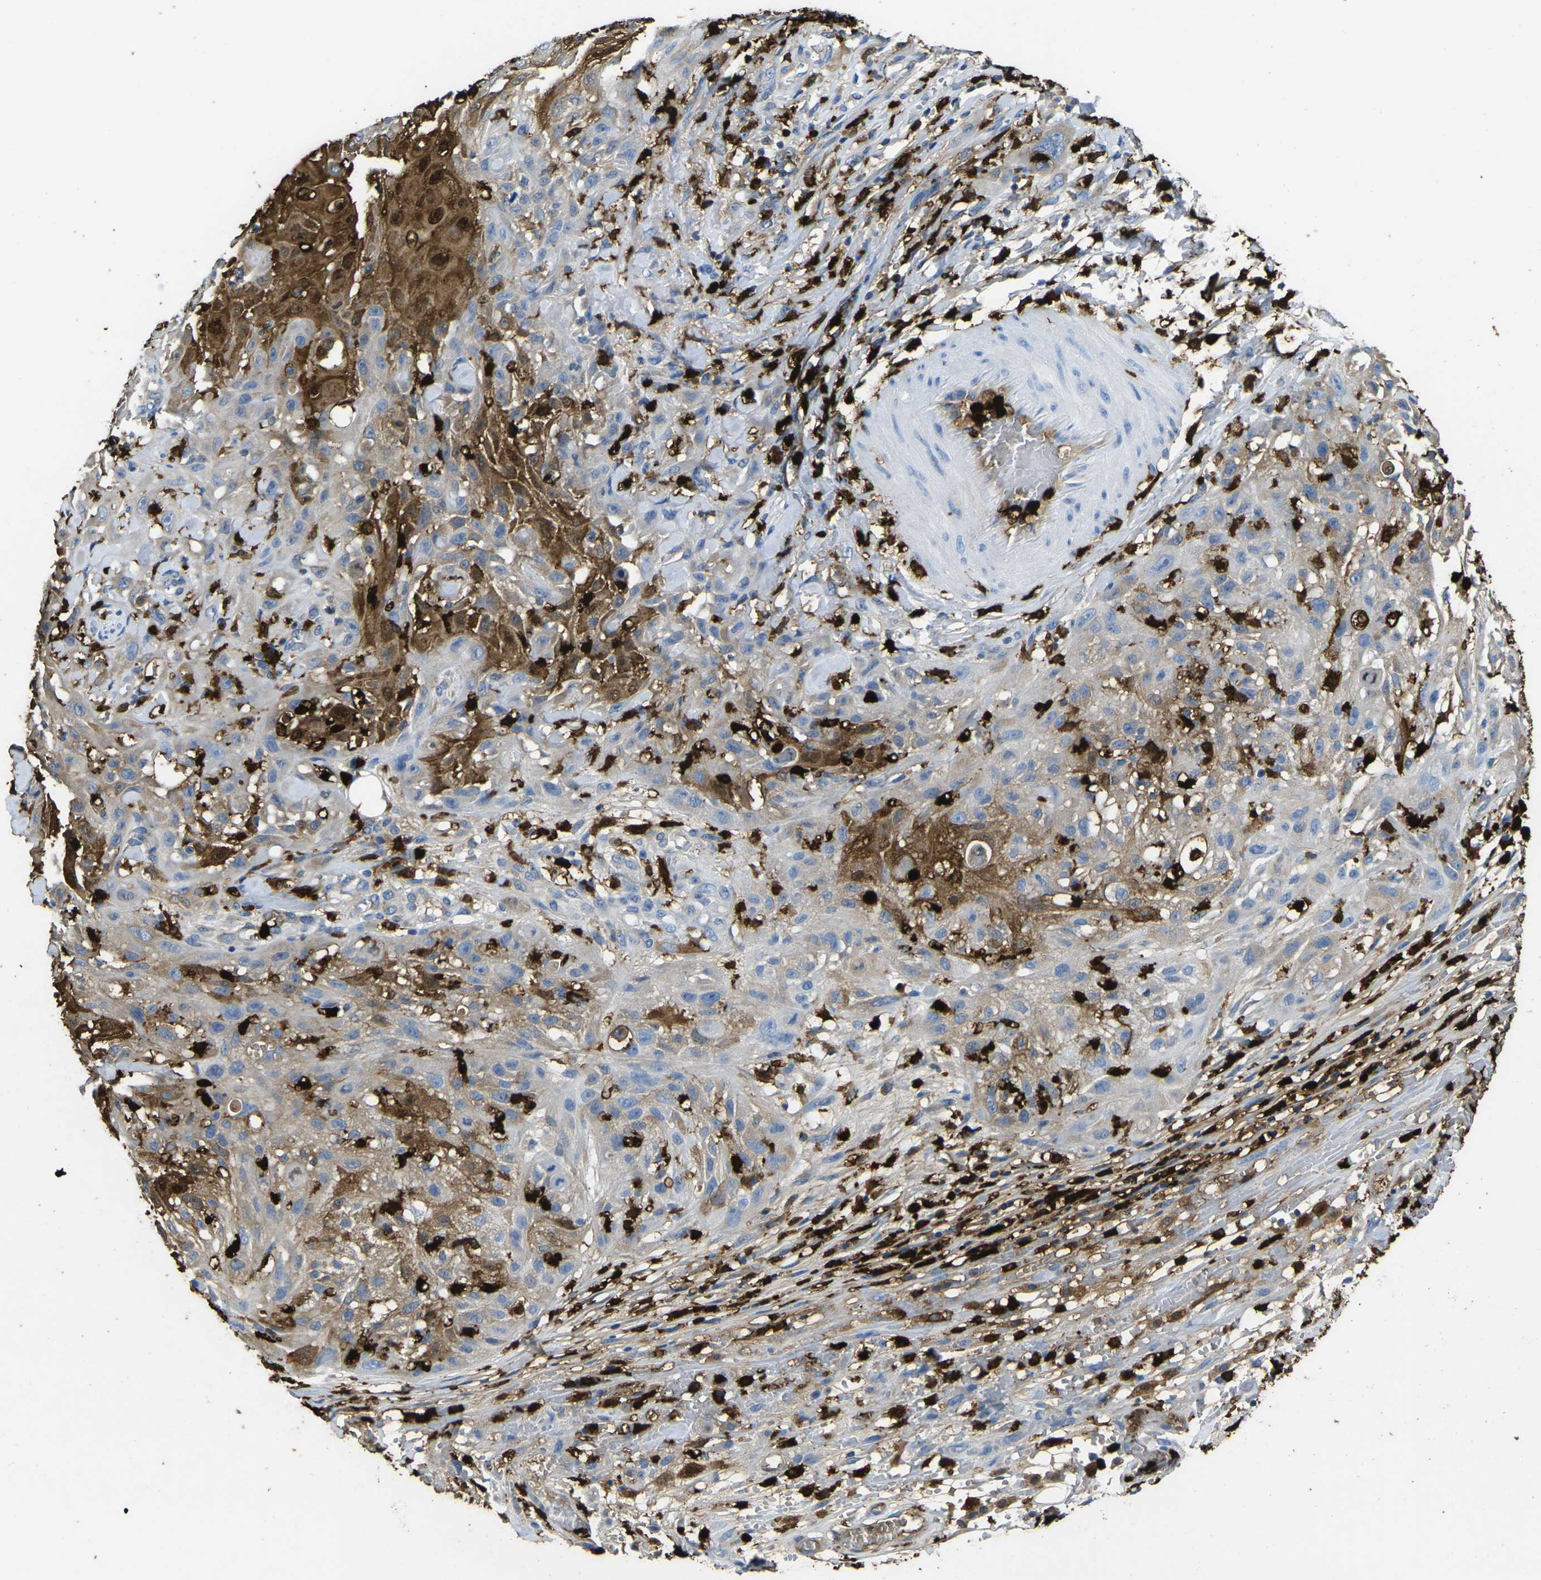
{"staining": {"intensity": "strong", "quantity": "25%-75%", "location": "cytoplasmic/membranous,nuclear"}, "tissue": "skin cancer", "cell_type": "Tumor cells", "image_type": "cancer", "snomed": [{"axis": "morphology", "description": "Squamous cell carcinoma, NOS"}, {"axis": "topography", "description": "Skin"}], "caption": "Immunohistochemistry photomicrograph of human skin cancer (squamous cell carcinoma) stained for a protein (brown), which exhibits high levels of strong cytoplasmic/membranous and nuclear expression in about 25%-75% of tumor cells.", "gene": "S100A9", "patient": {"sex": "male", "age": 75}}